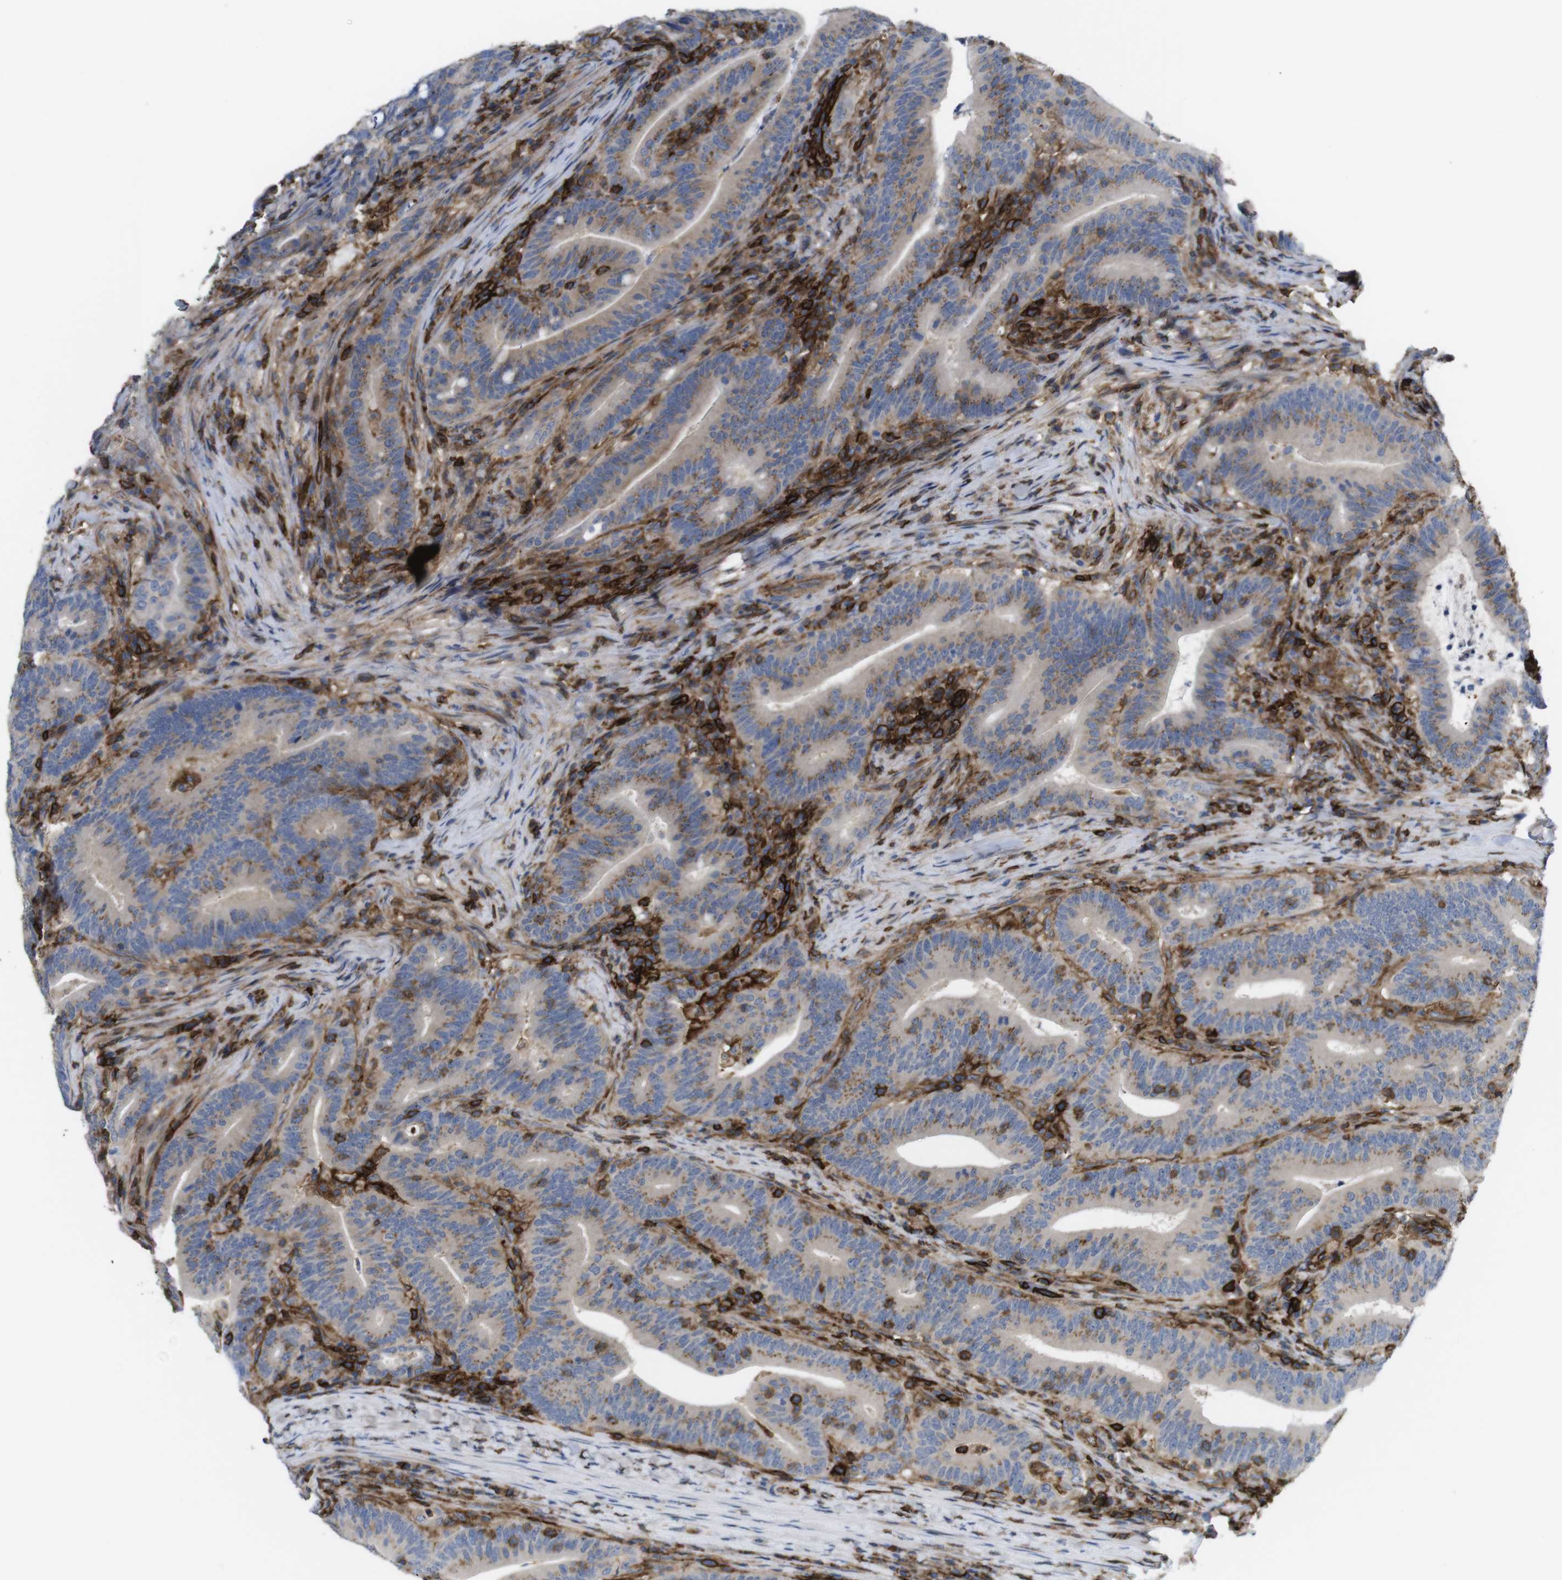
{"staining": {"intensity": "weak", "quantity": ">75%", "location": "cytoplasmic/membranous"}, "tissue": "colorectal cancer", "cell_type": "Tumor cells", "image_type": "cancer", "snomed": [{"axis": "morphology", "description": "Normal tissue, NOS"}, {"axis": "morphology", "description": "Adenocarcinoma, NOS"}, {"axis": "topography", "description": "Colon"}], "caption": "IHC (DAB (3,3'-diaminobenzidine)) staining of human adenocarcinoma (colorectal) displays weak cytoplasmic/membranous protein staining in about >75% of tumor cells. The staining is performed using DAB (3,3'-diaminobenzidine) brown chromogen to label protein expression. The nuclei are counter-stained blue using hematoxylin.", "gene": "CCR6", "patient": {"sex": "female", "age": 66}}